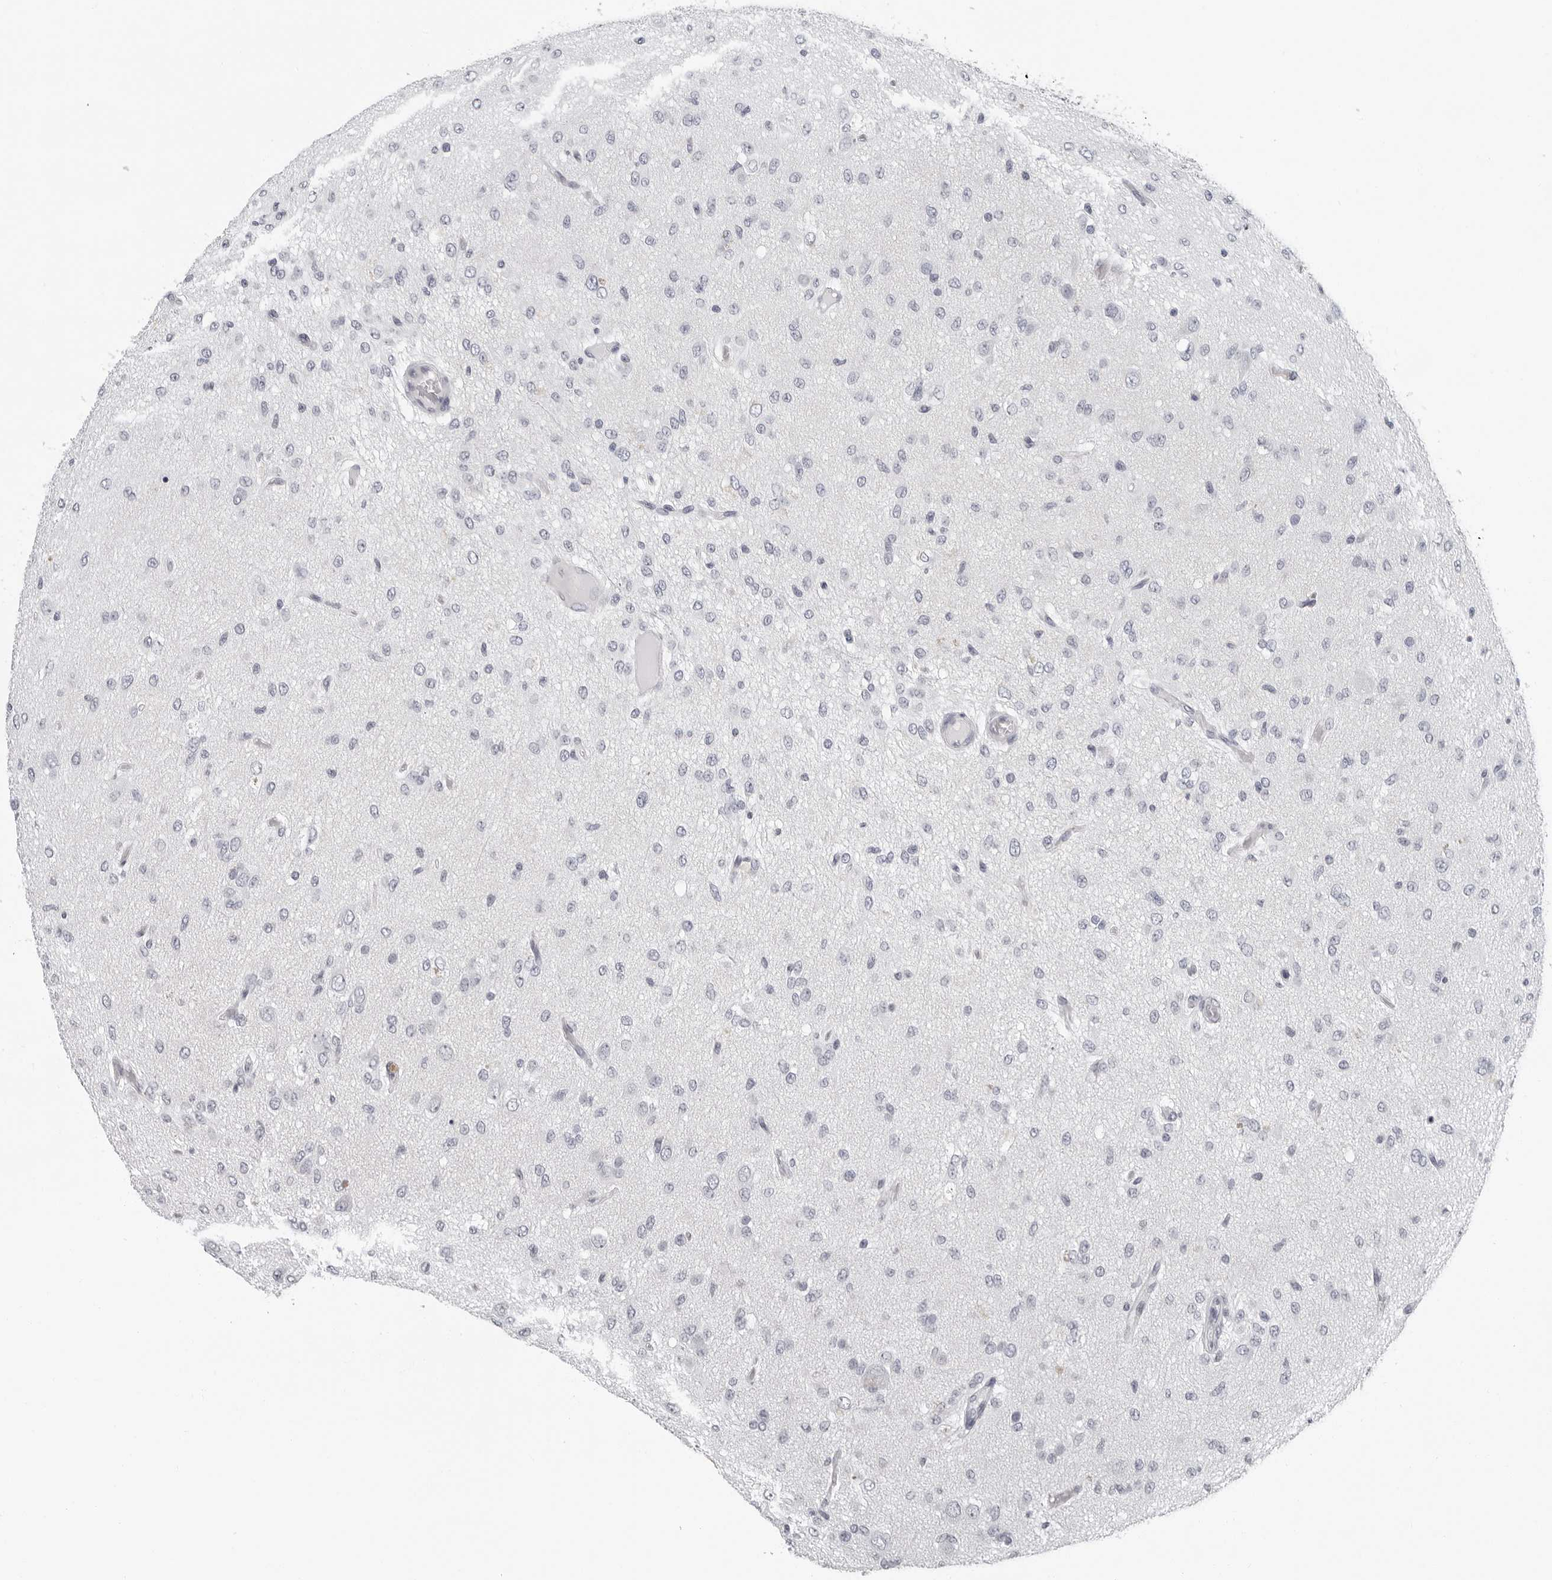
{"staining": {"intensity": "negative", "quantity": "none", "location": "none"}, "tissue": "glioma", "cell_type": "Tumor cells", "image_type": "cancer", "snomed": [{"axis": "morphology", "description": "Glioma, malignant, High grade"}, {"axis": "topography", "description": "Brain"}], "caption": "This is an immunohistochemistry histopathology image of human high-grade glioma (malignant). There is no expression in tumor cells.", "gene": "CCDC28B", "patient": {"sex": "female", "age": 59}}